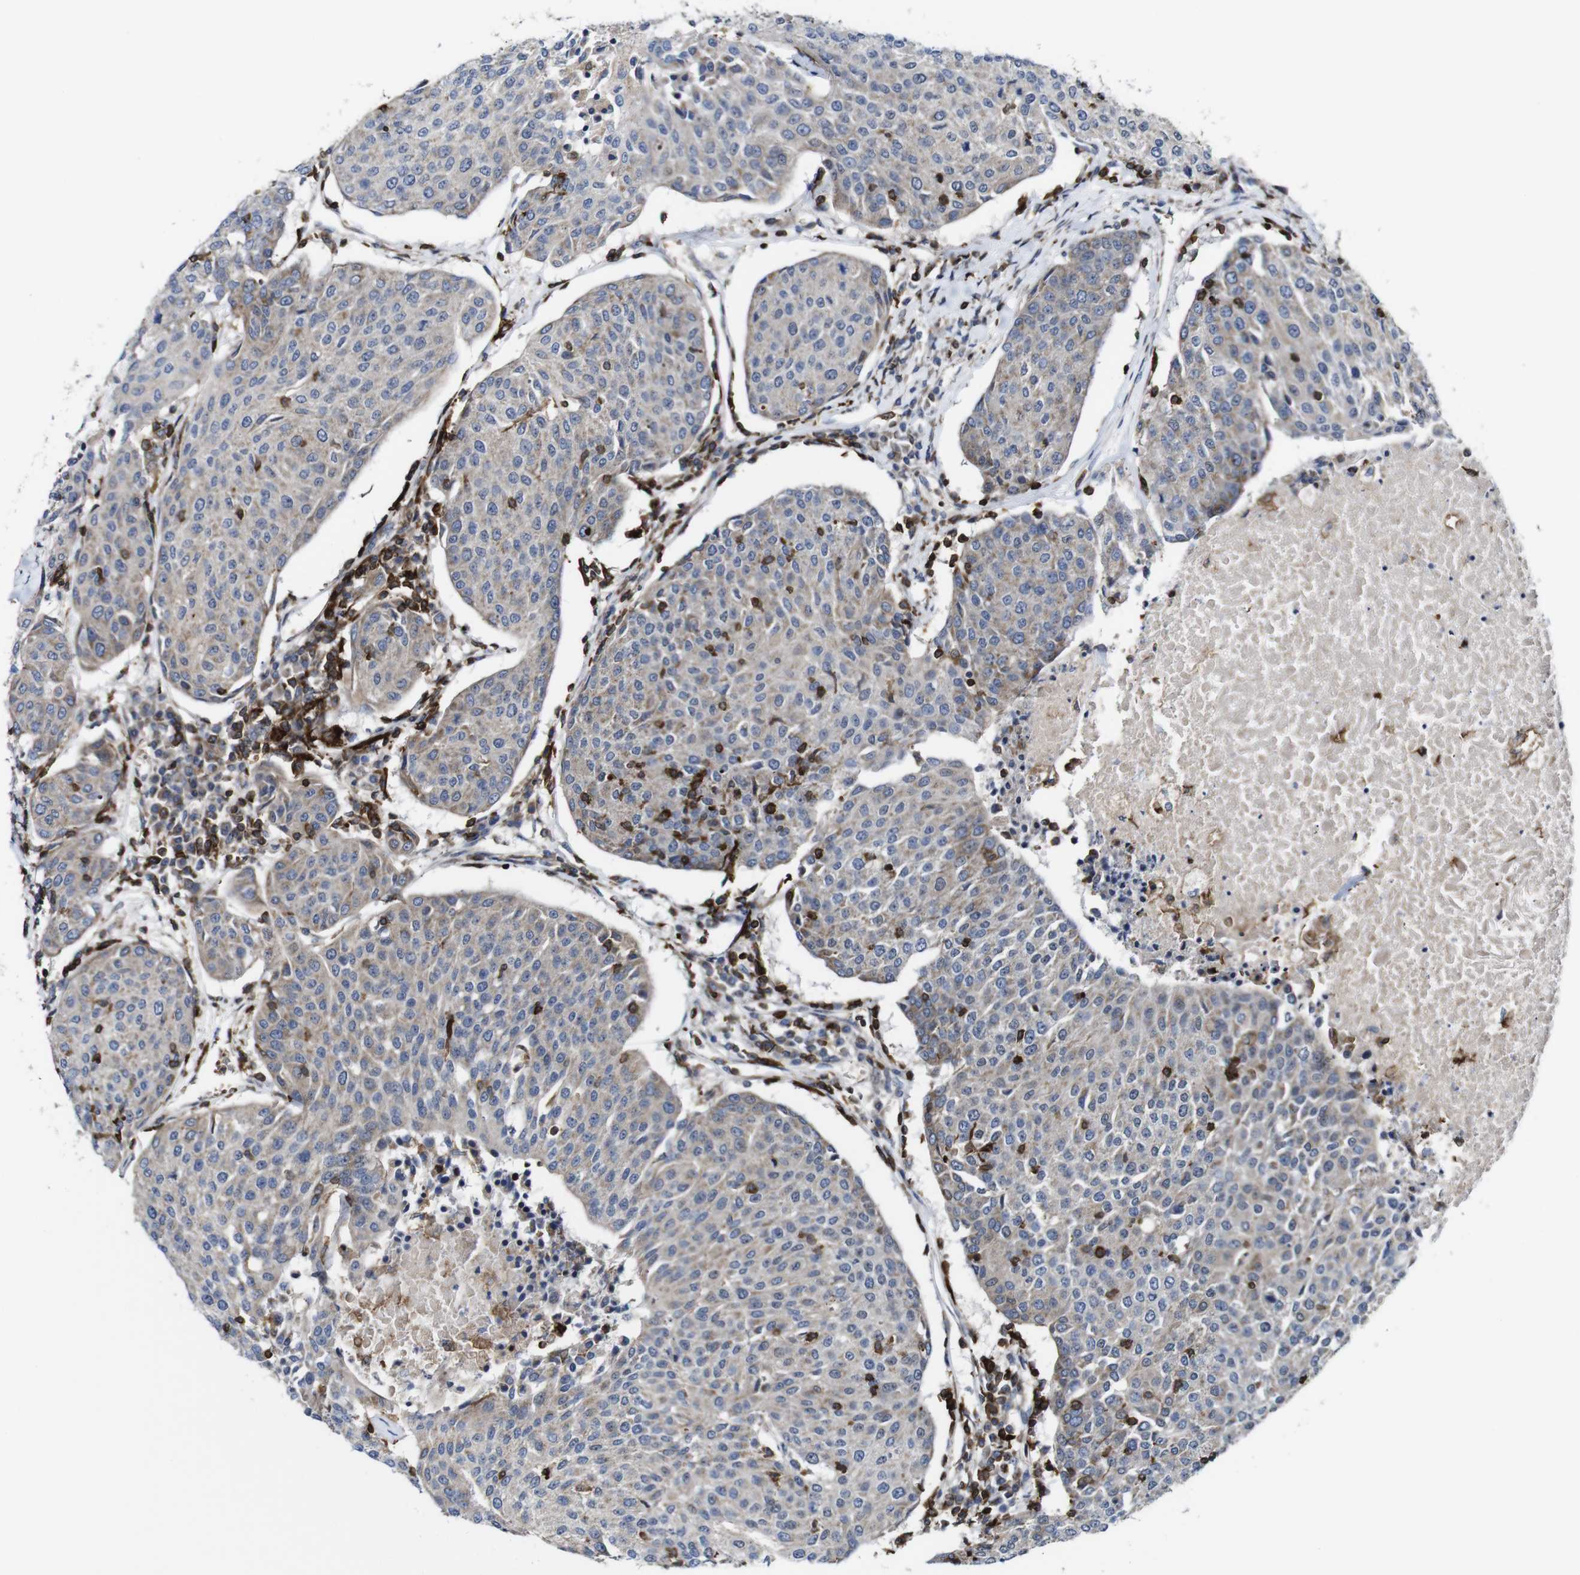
{"staining": {"intensity": "weak", "quantity": ">75%", "location": "cytoplasmic/membranous"}, "tissue": "urothelial cancer", "cell_type": "Tumor cells", "image_type": "cancer", "snomed": [{"axis": "morphology", "description": "Urothelial carcinoma, High grade"}, {"axis": "topography", "description": "Urinary bladder"}], "caption": "DAB immunohistochemical staining of human urothelial carcinoma (high-grade) exhibits weak cytoplasmic/membranous protein positivity in about >75% of tumor cells.", "gene": "JAK2", "patient": {"sex": "female", "age": 85}}